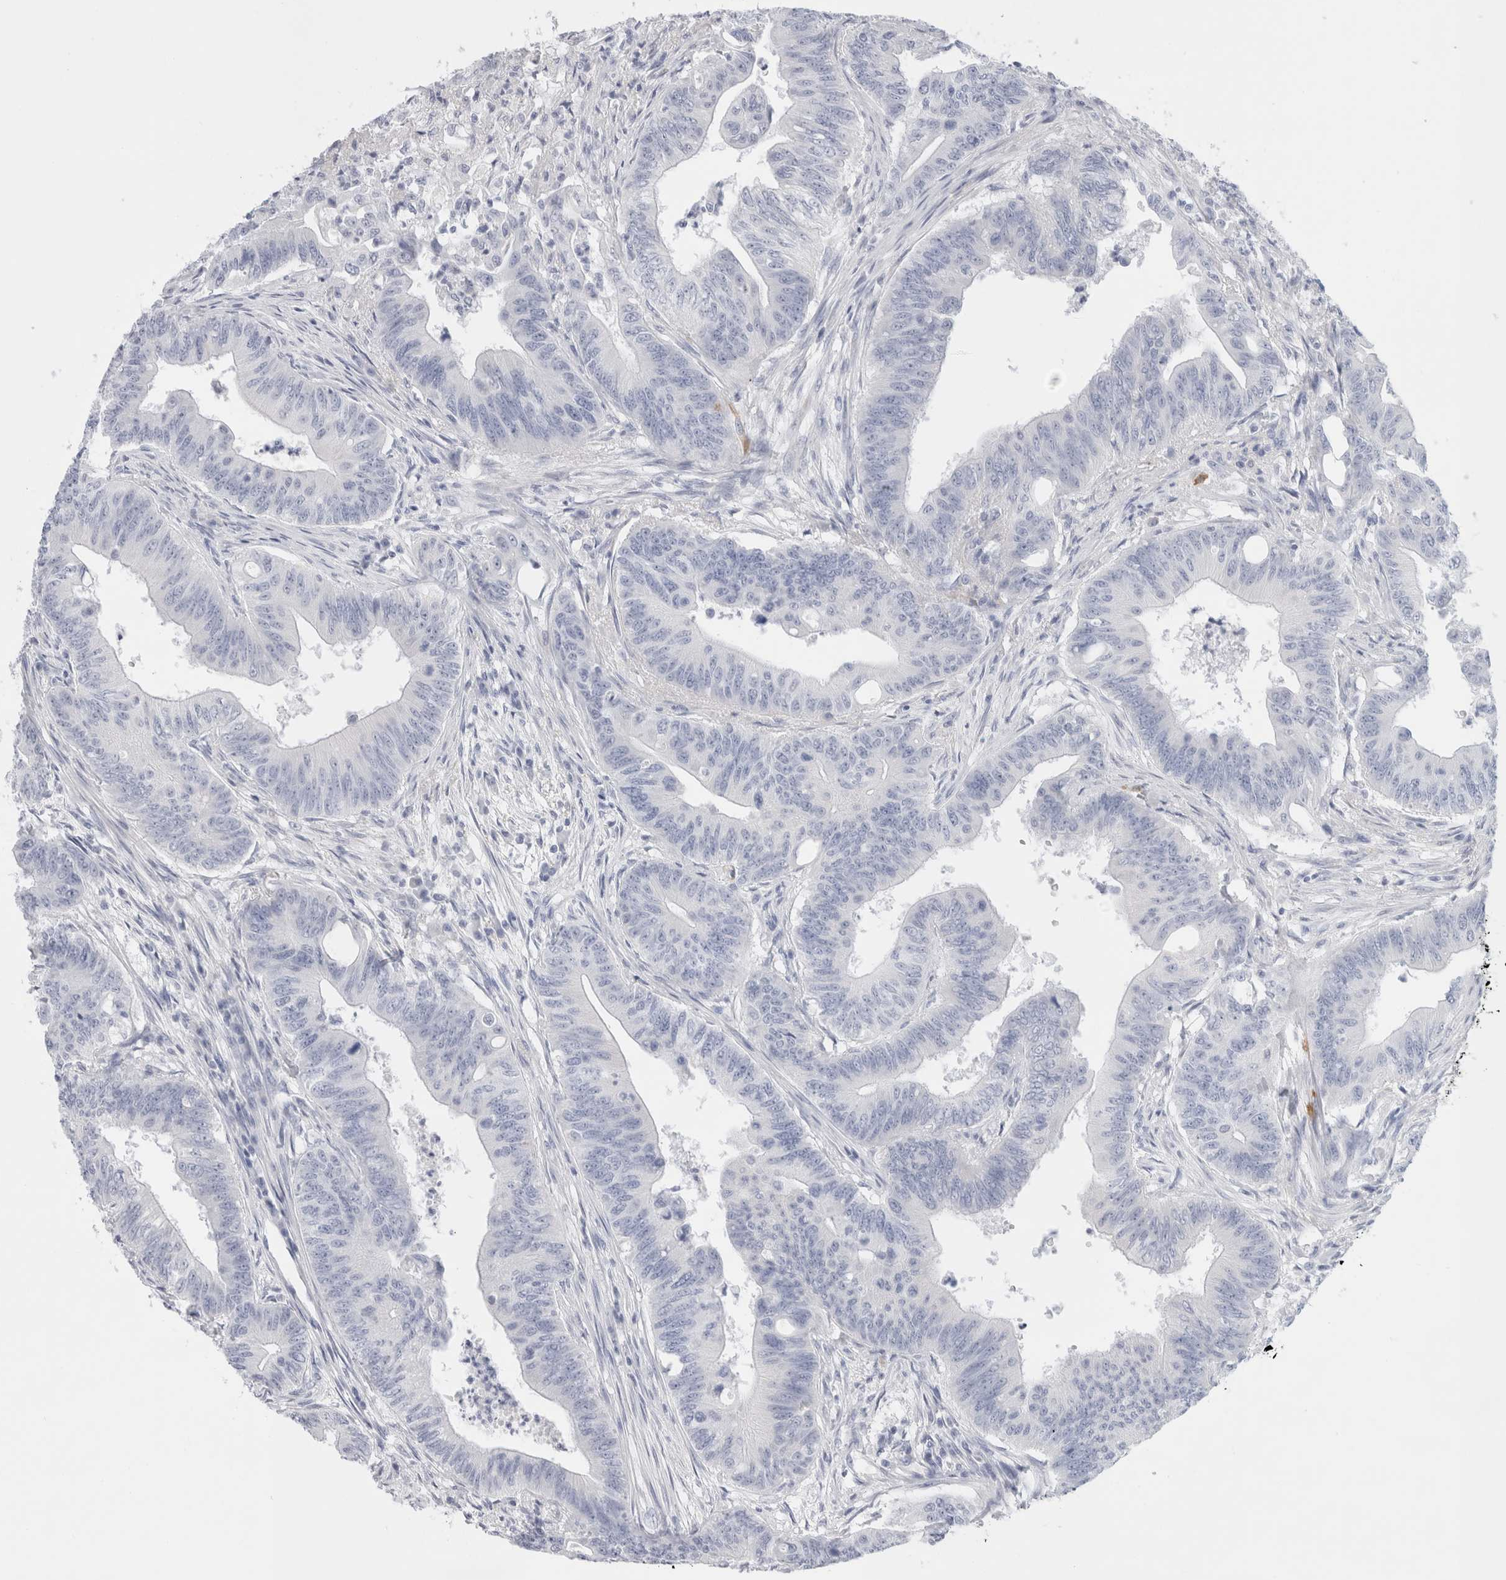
{"staining": {"intensity": "negative", "quantity": "none", "location": "none"}, "tissue": "colorectal cancer", "cell_type": "Tumor cells", "image_type": "cancer", "snomed": [{"axis": "morphology", "description": "Adenoma, NOS"}, {"axis": "morphology", "description": "Adenocarcinoma, NOS"}, {"axis": "topography", "description": "Colon"}], "caption": "Immunohistochemistry photomicrograph of neoplastic tissue: adenoma (colorectal) stained with DAB shows no significant protein positivity in tumor cells. (DAB (3,3'-diaminobenzidine) immunohistochemistry with hematoxylin counter stain).", "gene": "MUC15", "patient": {"sex": "male", "age": 79}}